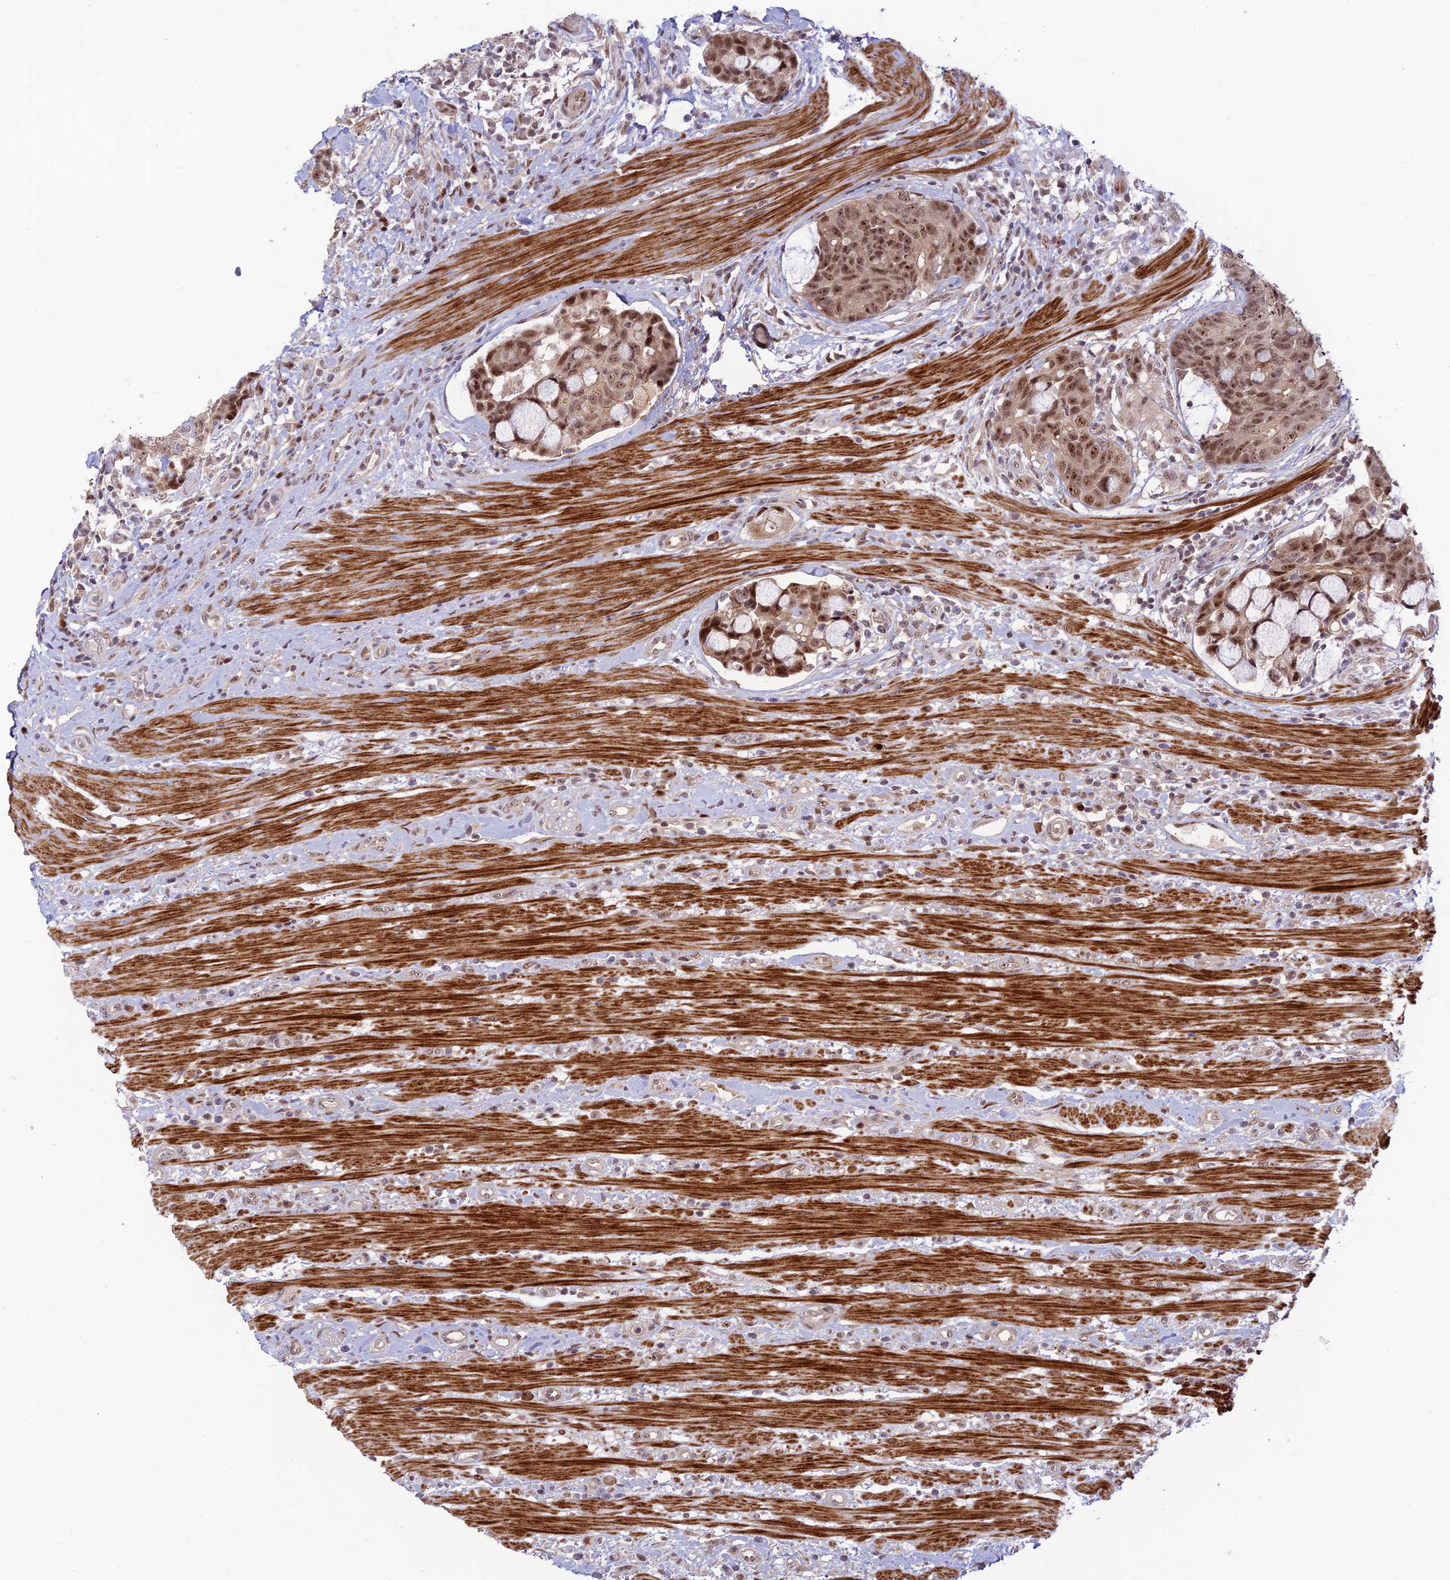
{"staining": {"intensity": "moderate", "quantity": ">75%", "location": "nuclear"}, "tissue": "colorectal cancer", "cell_type": "Tumor cells", "image_type": "cancer", "snomed": [{"axis": "morphology", "description": "Adenocarcinoma, NOS"}, {"axis": "topography", "description": "Colon"}], "caption": "Immunohistochemistry image of adenocarcinoma (colorectal) stained for a protein (brown), which exhibits medium levels of moderate nuclear expression in about >75% of tumor cells.", "gene": "ASPDH", "patient": {"sex": "female", "age": 82}}